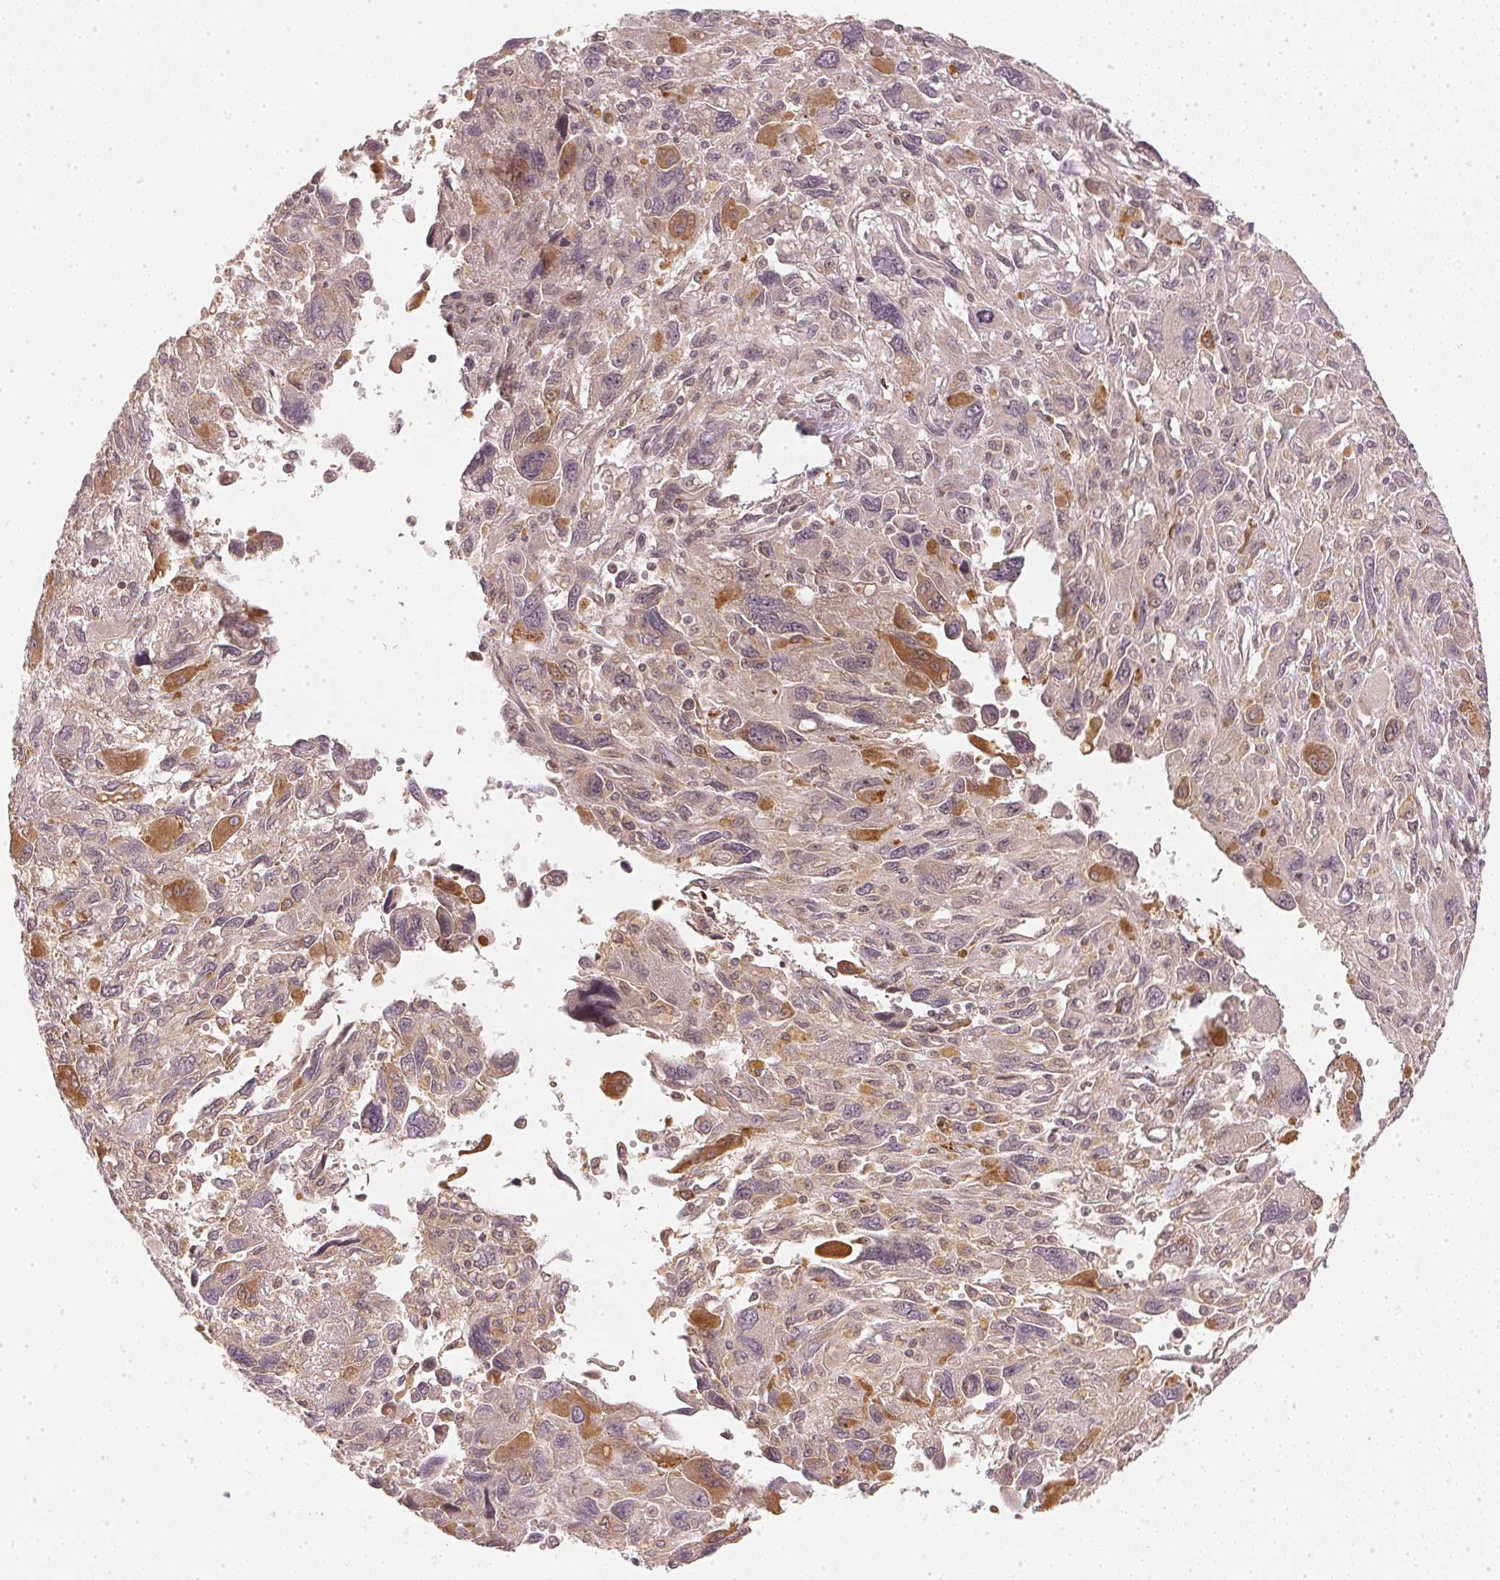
{"staining": {"intensity": "moderate", "quantity": "25%-75%", "location": "cytoplasmic/membranous"}, "tissue": "pancreatic cancer", "cell_type": "Tumor cells", "image_type": "cancer", "snomed": [{"axis": "morphology", "description": "Adenocarcinoma, NOS"}, {"axis": "topography", "description": "Pancreas"}], "caption": "Pancreatic adenocarcinoma tissue displays moderate cytoplasmic/membranous expression in about 25%-75% of tumor cells, visualized by immunohistochemistry. (brown staining indicates protein expression, while blue staining denotes nuclei).", "gene": "WDR54", "patient": {"sex": "female", "age": 47}}